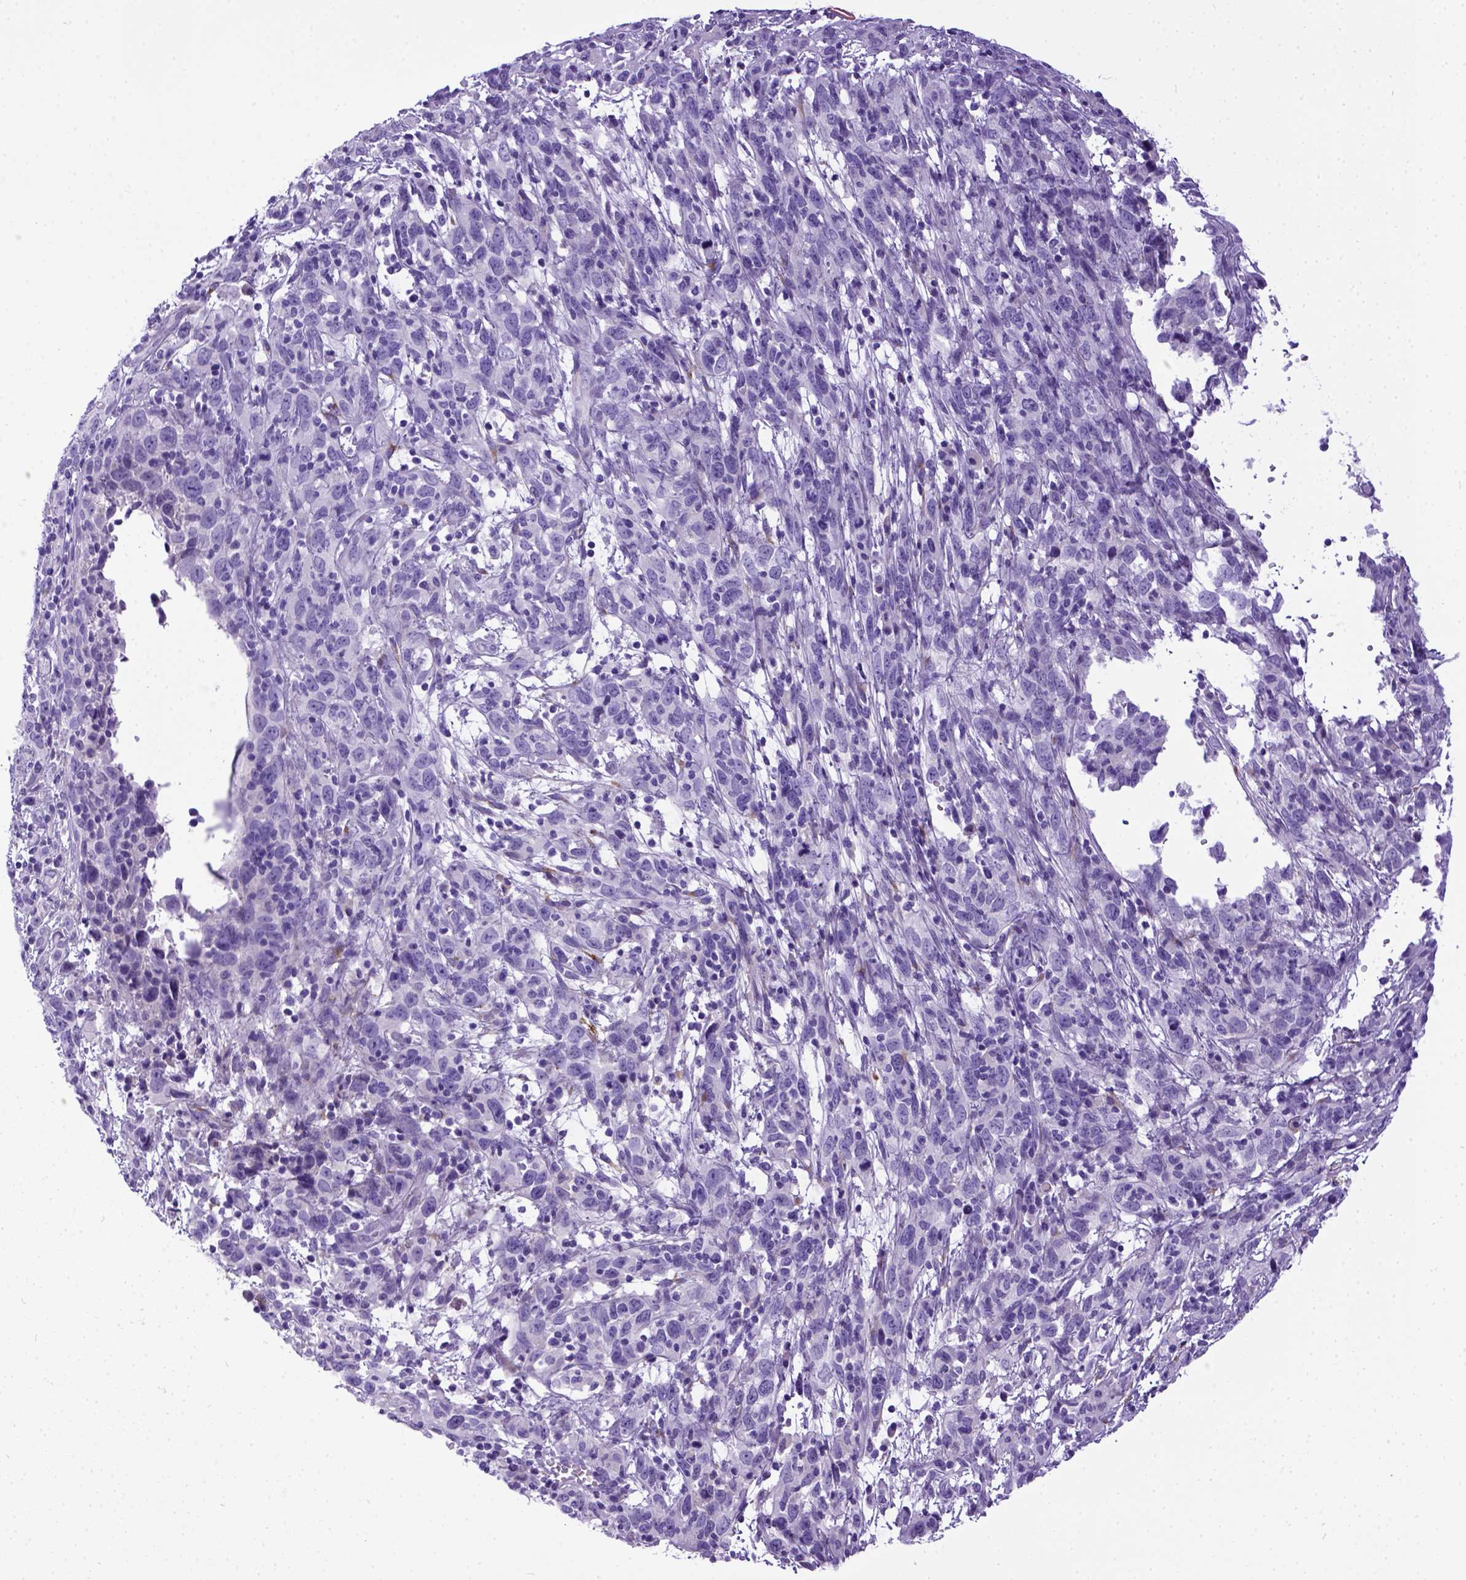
{"staining": {"intensity": "negative", "quantity": "none", "location": "none"}, "tissue": "cervical cancer", "cell_type": "Tumor cells", "image_type": "cancer", "snomed": [{"axis": "morphology", "description": "Adenocarcinoma, NOS"}, {"axis": "topography", "description": "Cervix"}], "caption": "Human adenocarcinoma (cervical) stained for a protein using immunohistochemistry shows no expression in tumor cells.", "gene": "IGF2", "patient": {"sex": "female", "age": 40}}